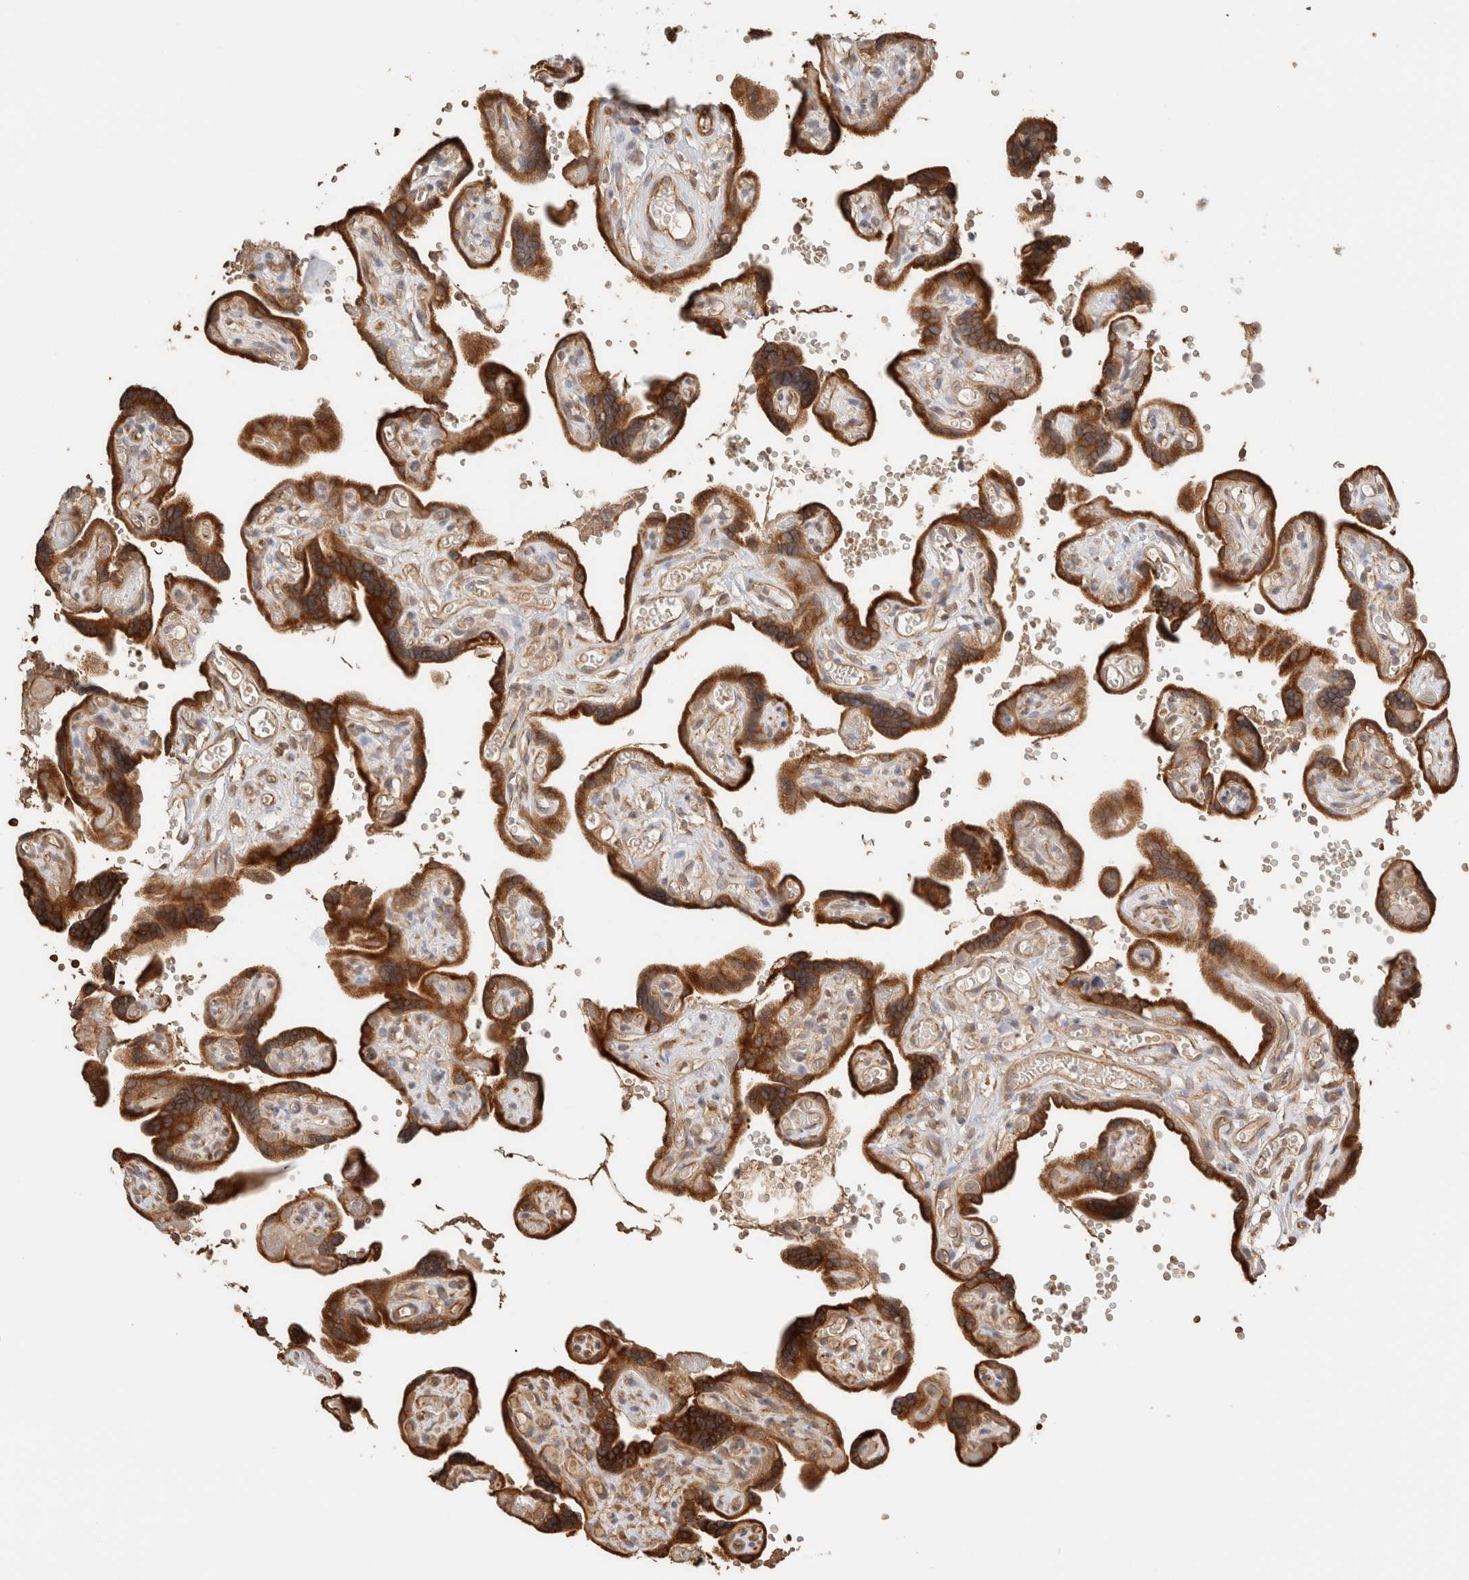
{"staining": {"intensity": "moderate", "quantity": ">75%", "location": "cytoplasmic/membranous"}, "tissue": "placenta", "cell_type": "Decidual cells", "image_type": "normal", "snomed": [{"axis": "morphology", "description": "Normal tissue, NOS"}, {"axis": "topography", "description": "Placenta"}], "caption": "This is a histology image of IHC staining of benign placenta, which shows moderate expression in the cytoplasmic/membranous of decidual cells.", "gene": "SYVN1", "patient": {"sex": "female", "age": 30}}